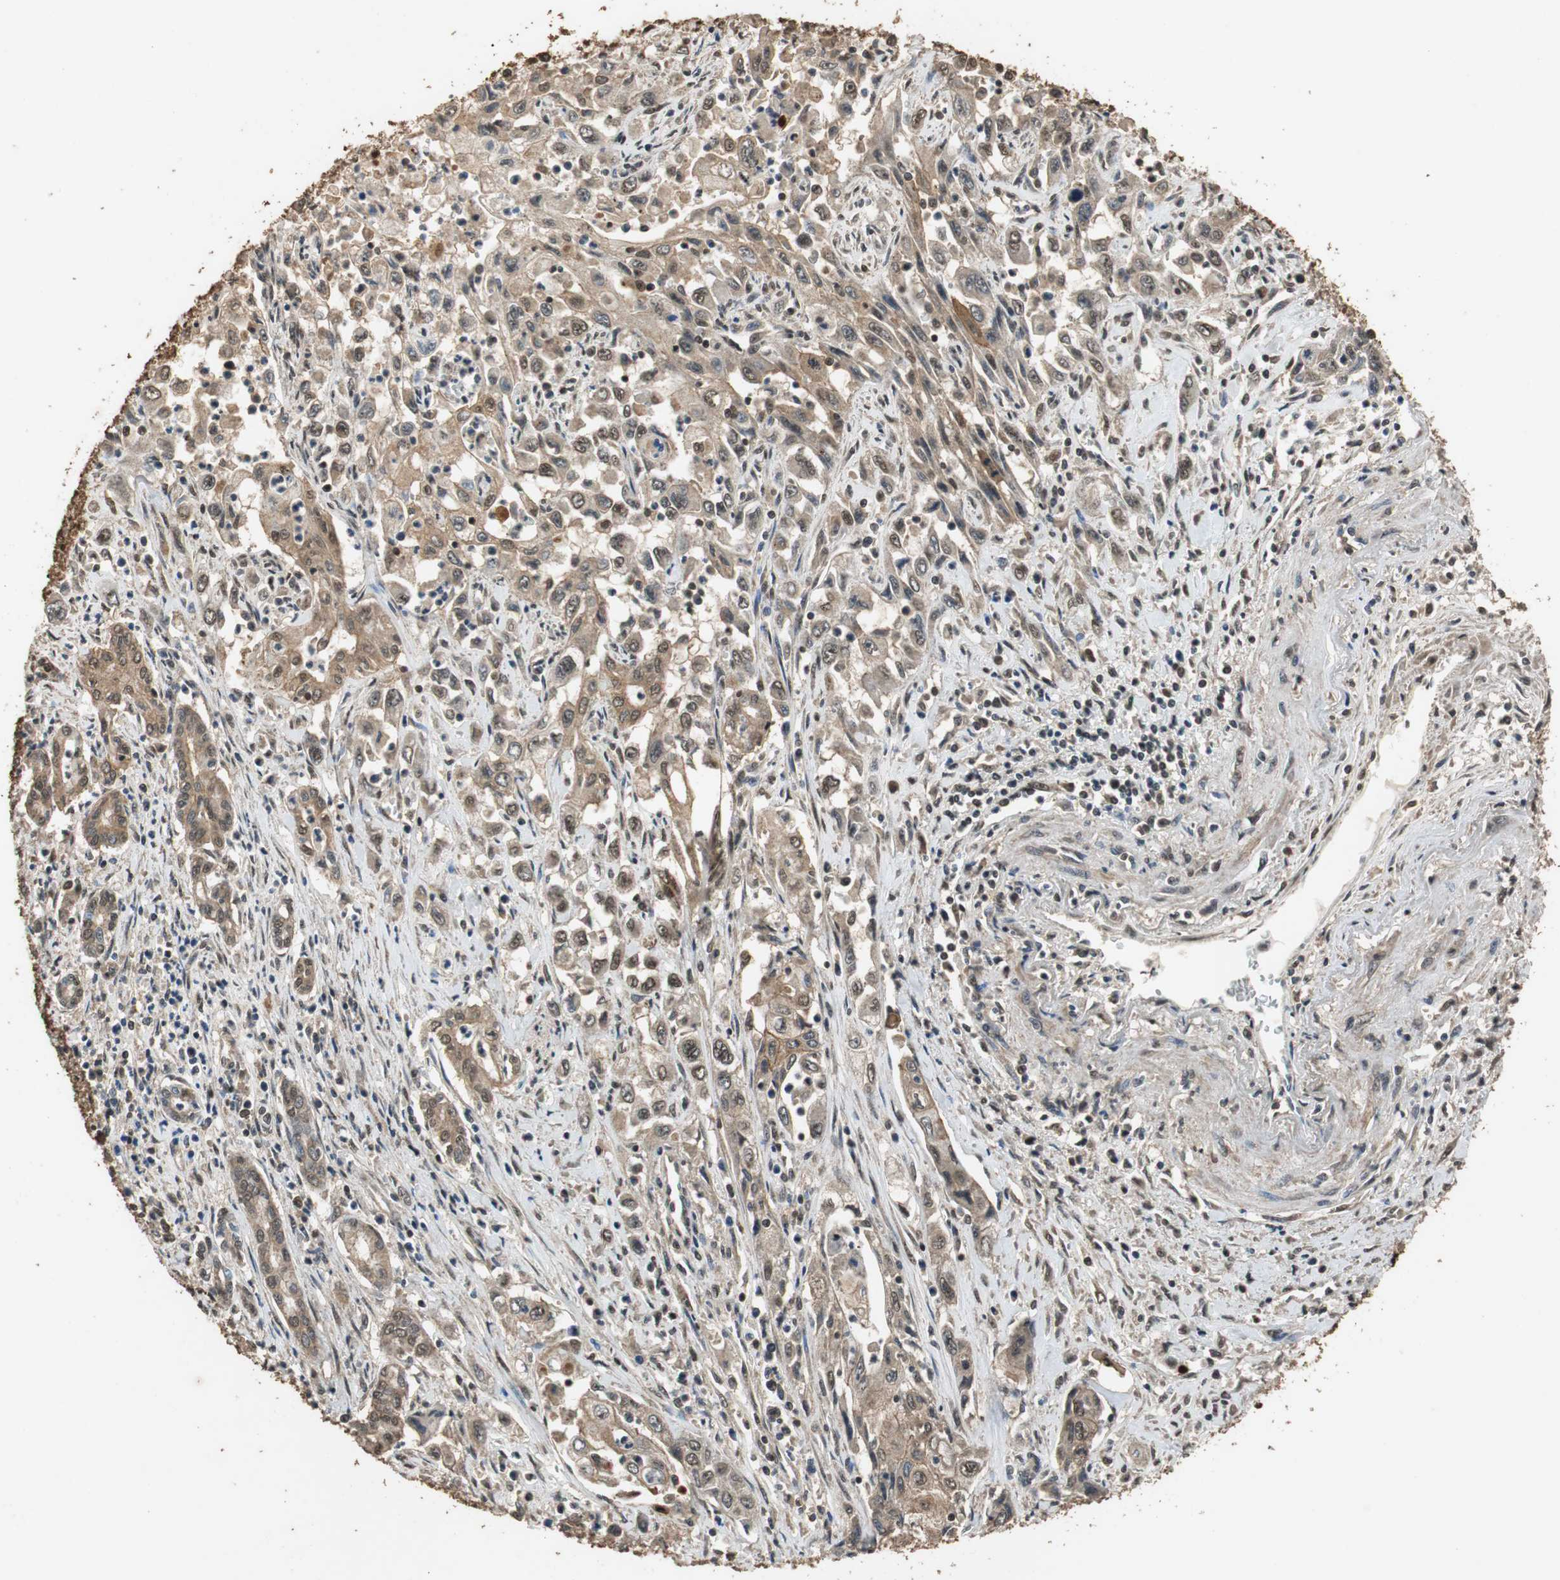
{"staining": {"intensity": "moderate", "quantity": ">75%", "location": "cytoplasmic/membranous,nuclear"}, "tissue": "pancreatic cancer", "cell_type": "Tumor cells", "image_type": "cancer", "snomed": [{"axis": "morphology", "description": "Adenocarcinoma, NOS"}, {"axis": "topography", "description": "Pancreas"}], "caption": "The image demonstrates a brown stain indicating the presence of a protein in the cytoplasmic/membranous and nuclear of tumor cells in adenocarcinoma (pancreatic).", "gene": "ZNF18", "patient": {"sex": "male", "age": 70}}